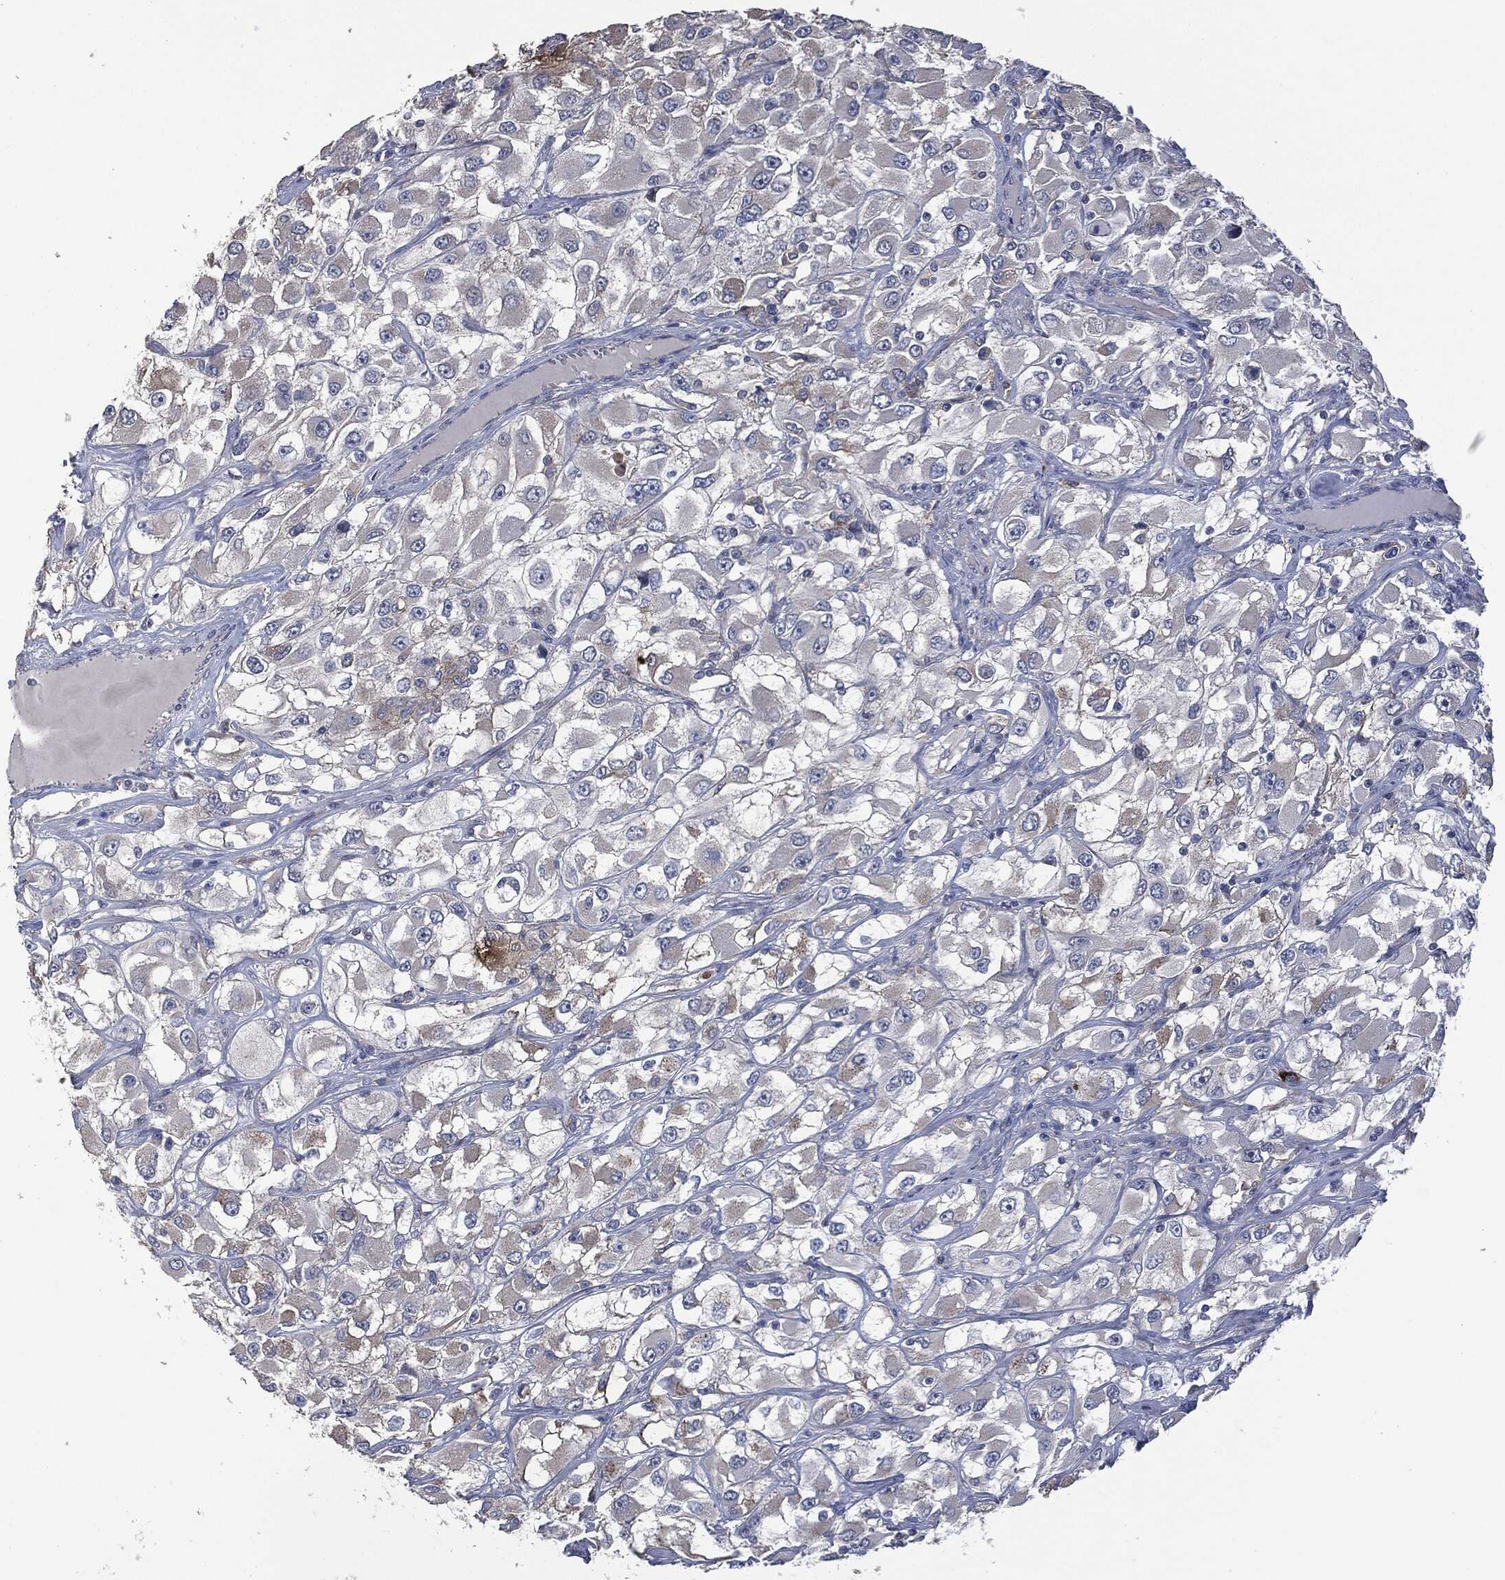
{"staining": {"intensity": "negative", "quantity": "none", "location": "none"}, "tissue": "renal cancer", "cell_type": "Tumor cells", "image_type": "cancer", "snomed": [{"axis": "morphology", "description": "Adenocarcinoma, NOS"}, {"axis": "topography", "description": "Kidney"}], "caption": "High power microscopy photomicrograph of an IHC histopathology image of adenocarcinoma (renal), revealing no significant expression in tumor cells.", "gene": "CD33", "patient": {"sex": "female", "age": 52}}